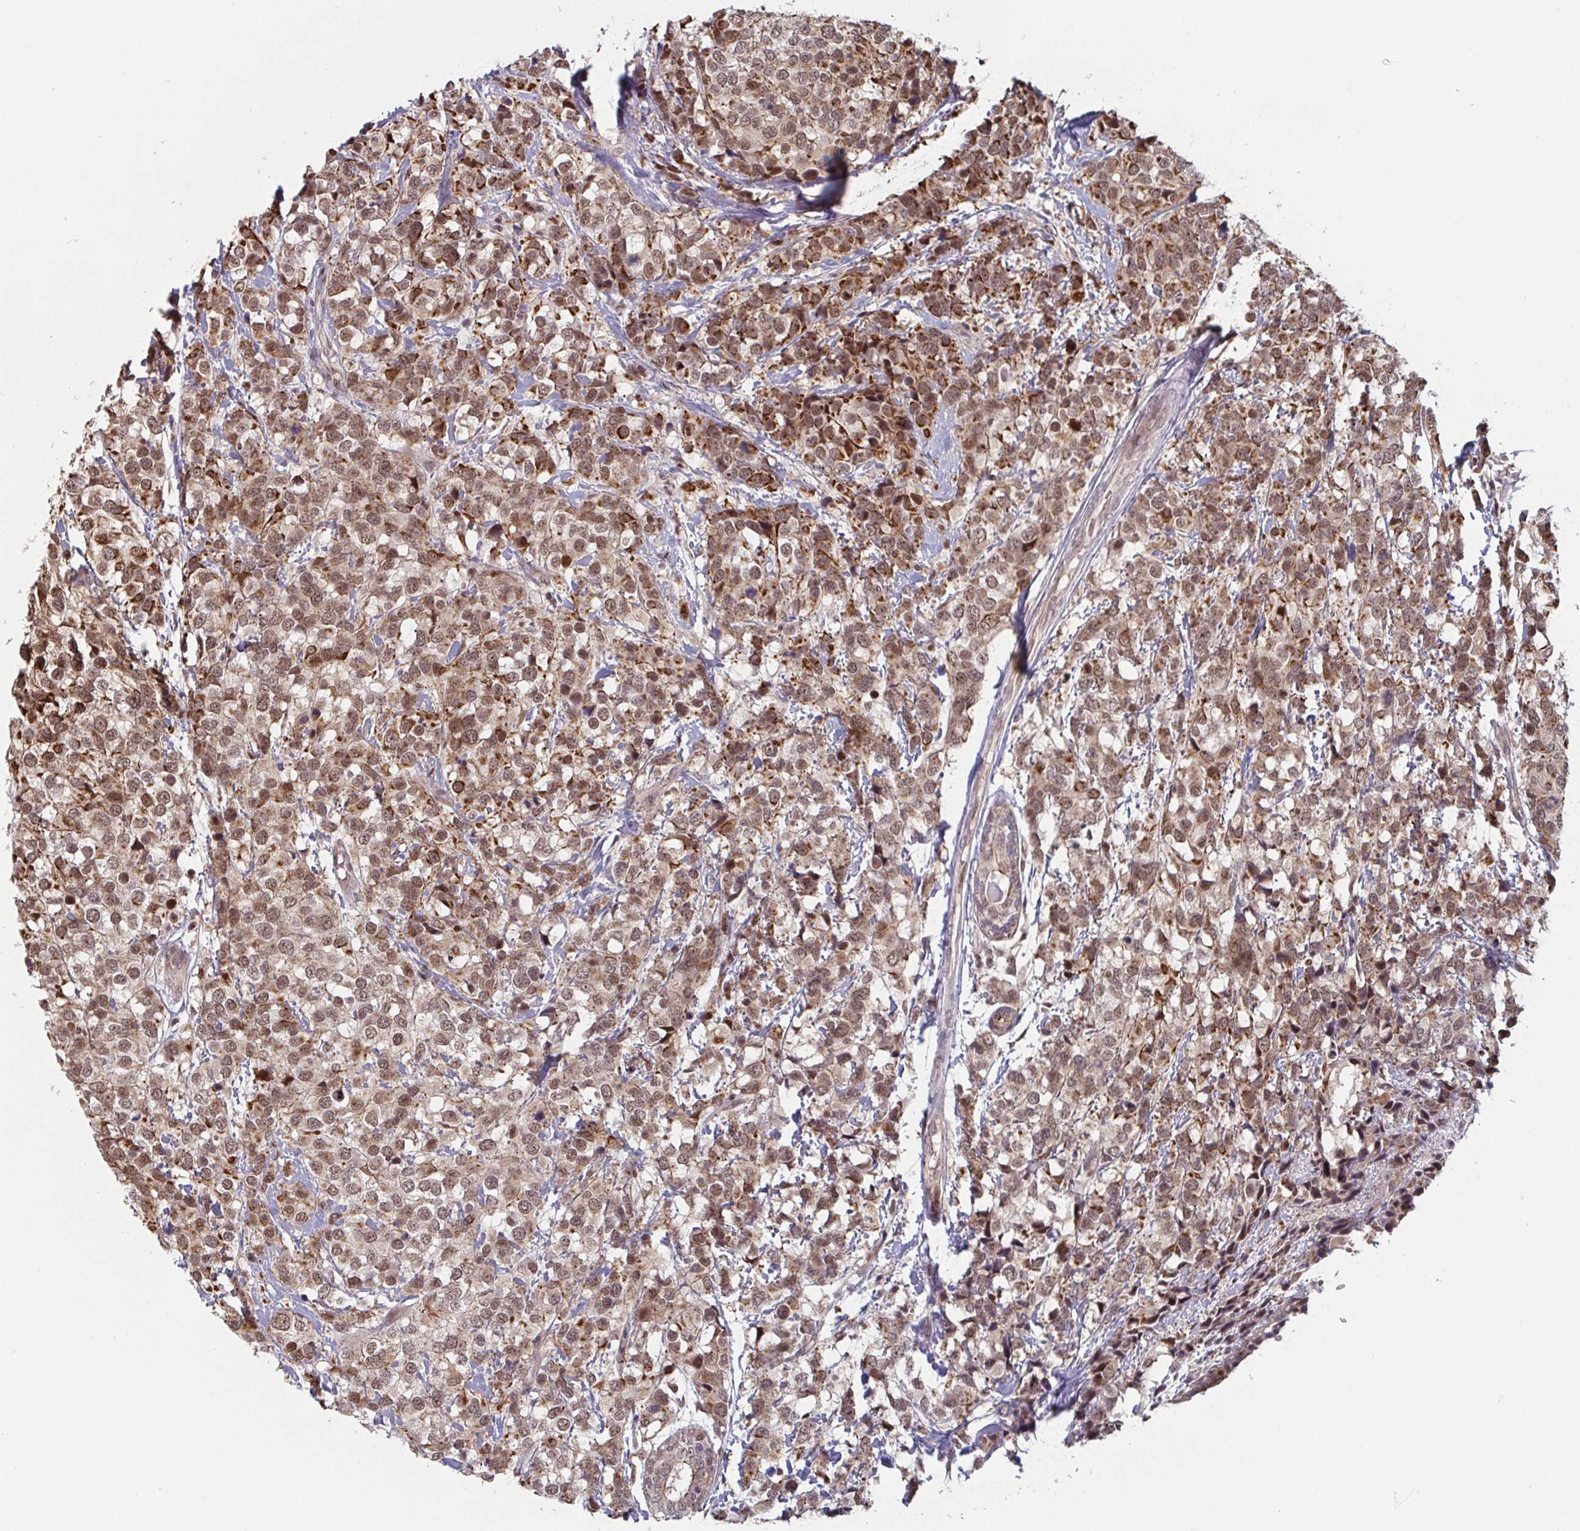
{"staining": {"intensity": "moderate", "quantity": ">75%", "location": "cytoplasmic/membranous,nuclear"}, "tissue": "breast cancer", "cell_type": "Tumor cells", "image_type": "cancer", "snomed": [{"axis": "morphology", "description": "Lobular carcinoma"}, {"axis": "topography", "description": "Breast"}], "caption": "There is medium levels of moderate cytoplasmic/membranous and nuclear positivity in tumor cells of lobular carcinoma (breast), as demonstrated by immunohistochemical staining (brown color).", "gene": "NLRP13", "patient": {"sex": "female", "age": 59}}